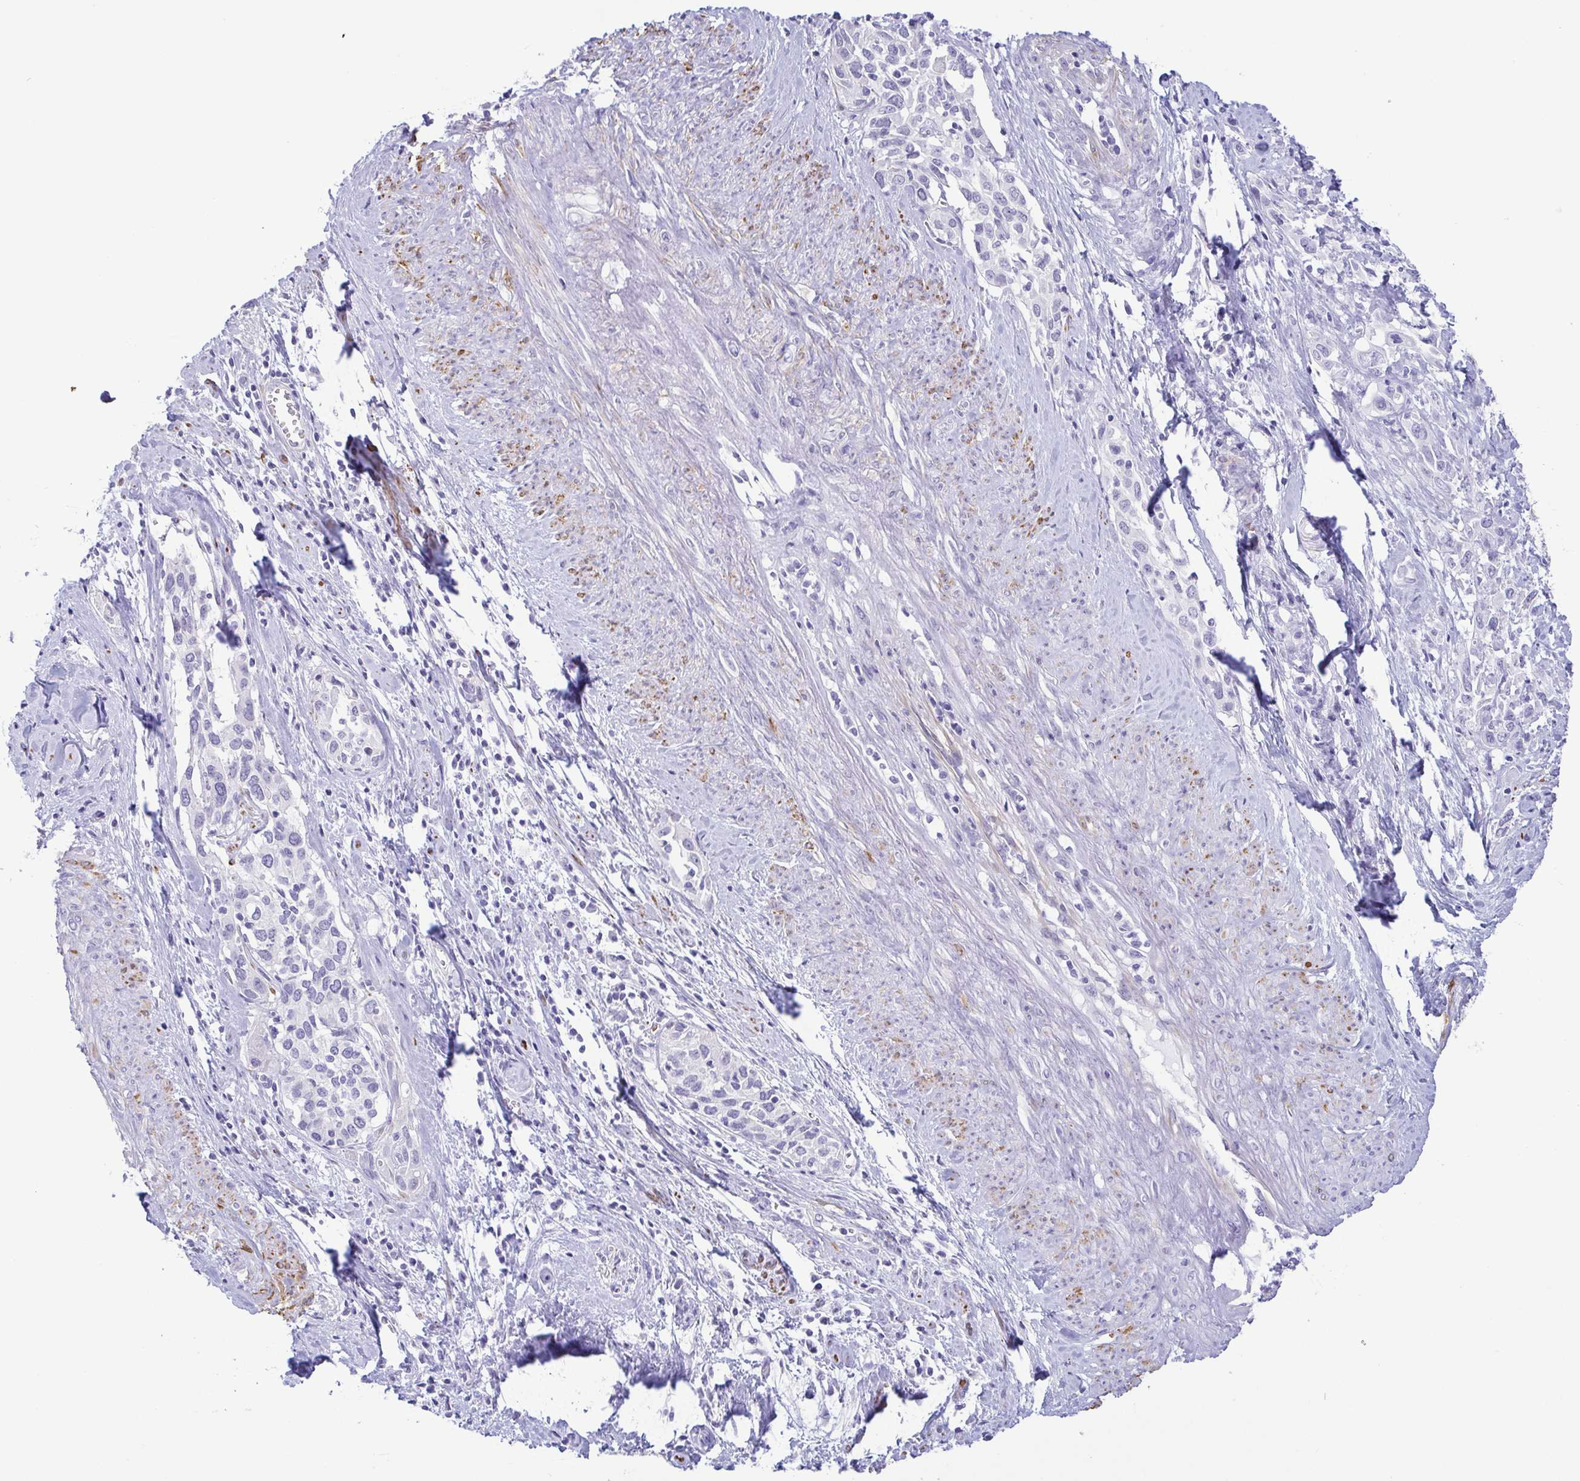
{"staining": {"intensity": "negative", "quantity": "none", "location": "none"}, "tissue": "cervical cancer", "cell_type": "Tumor cells", "image_type": "cancer", "snomed": [{"axis": "morphology", "description": "Squamous cell carcinoma, NOS"}, {"axis": "topography", "description": "Cervix"}], "caption": "Image shows no protein positivity in tumor cells of cervical cancer (squamous cell carcinoma) tissue. Nuclei are stained in blue.", "gene": "MYL7", "patient": {"sex": "female", "age": 51}}